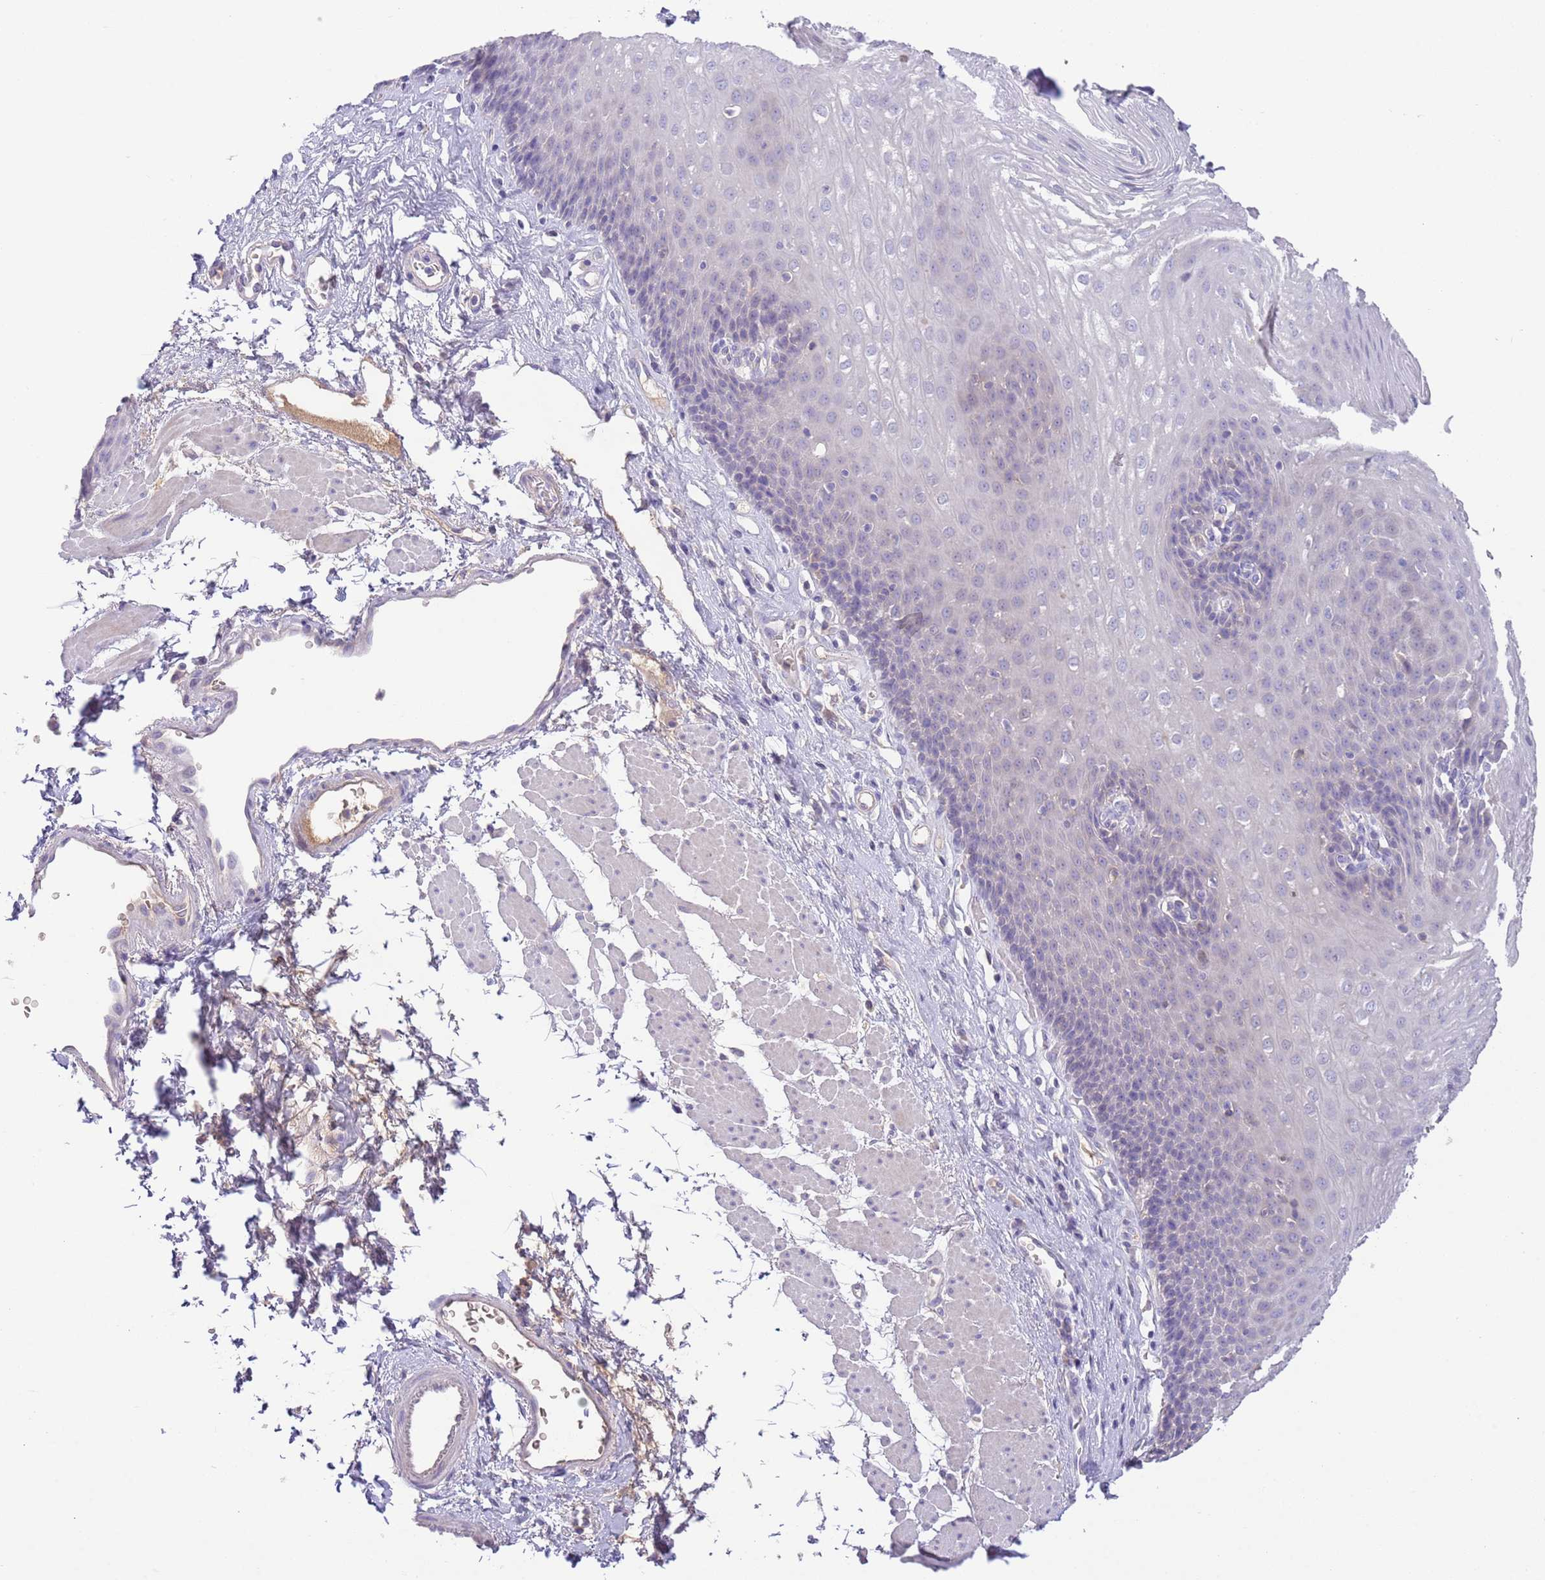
{"staining": {"intensity": "negative", "quantity": "none", "location": "none"}, "tissue": "esophagus", "cell_type": "Squamous epithelial cells", "image_type": "normal", "snomed": [{"axis": "morphology", "description": "Normal tissue, NOS"}, {"axis": "topography", "description": "Esophagus"}], "caption": "Immunohistochemistry micrograph of unremarkable human esophagus stained for a protein (brown), which reveals no positivity in squamous epithelial cells.", "gene": "IGFL4", "patient": {"sex": "female", "age": 66}}